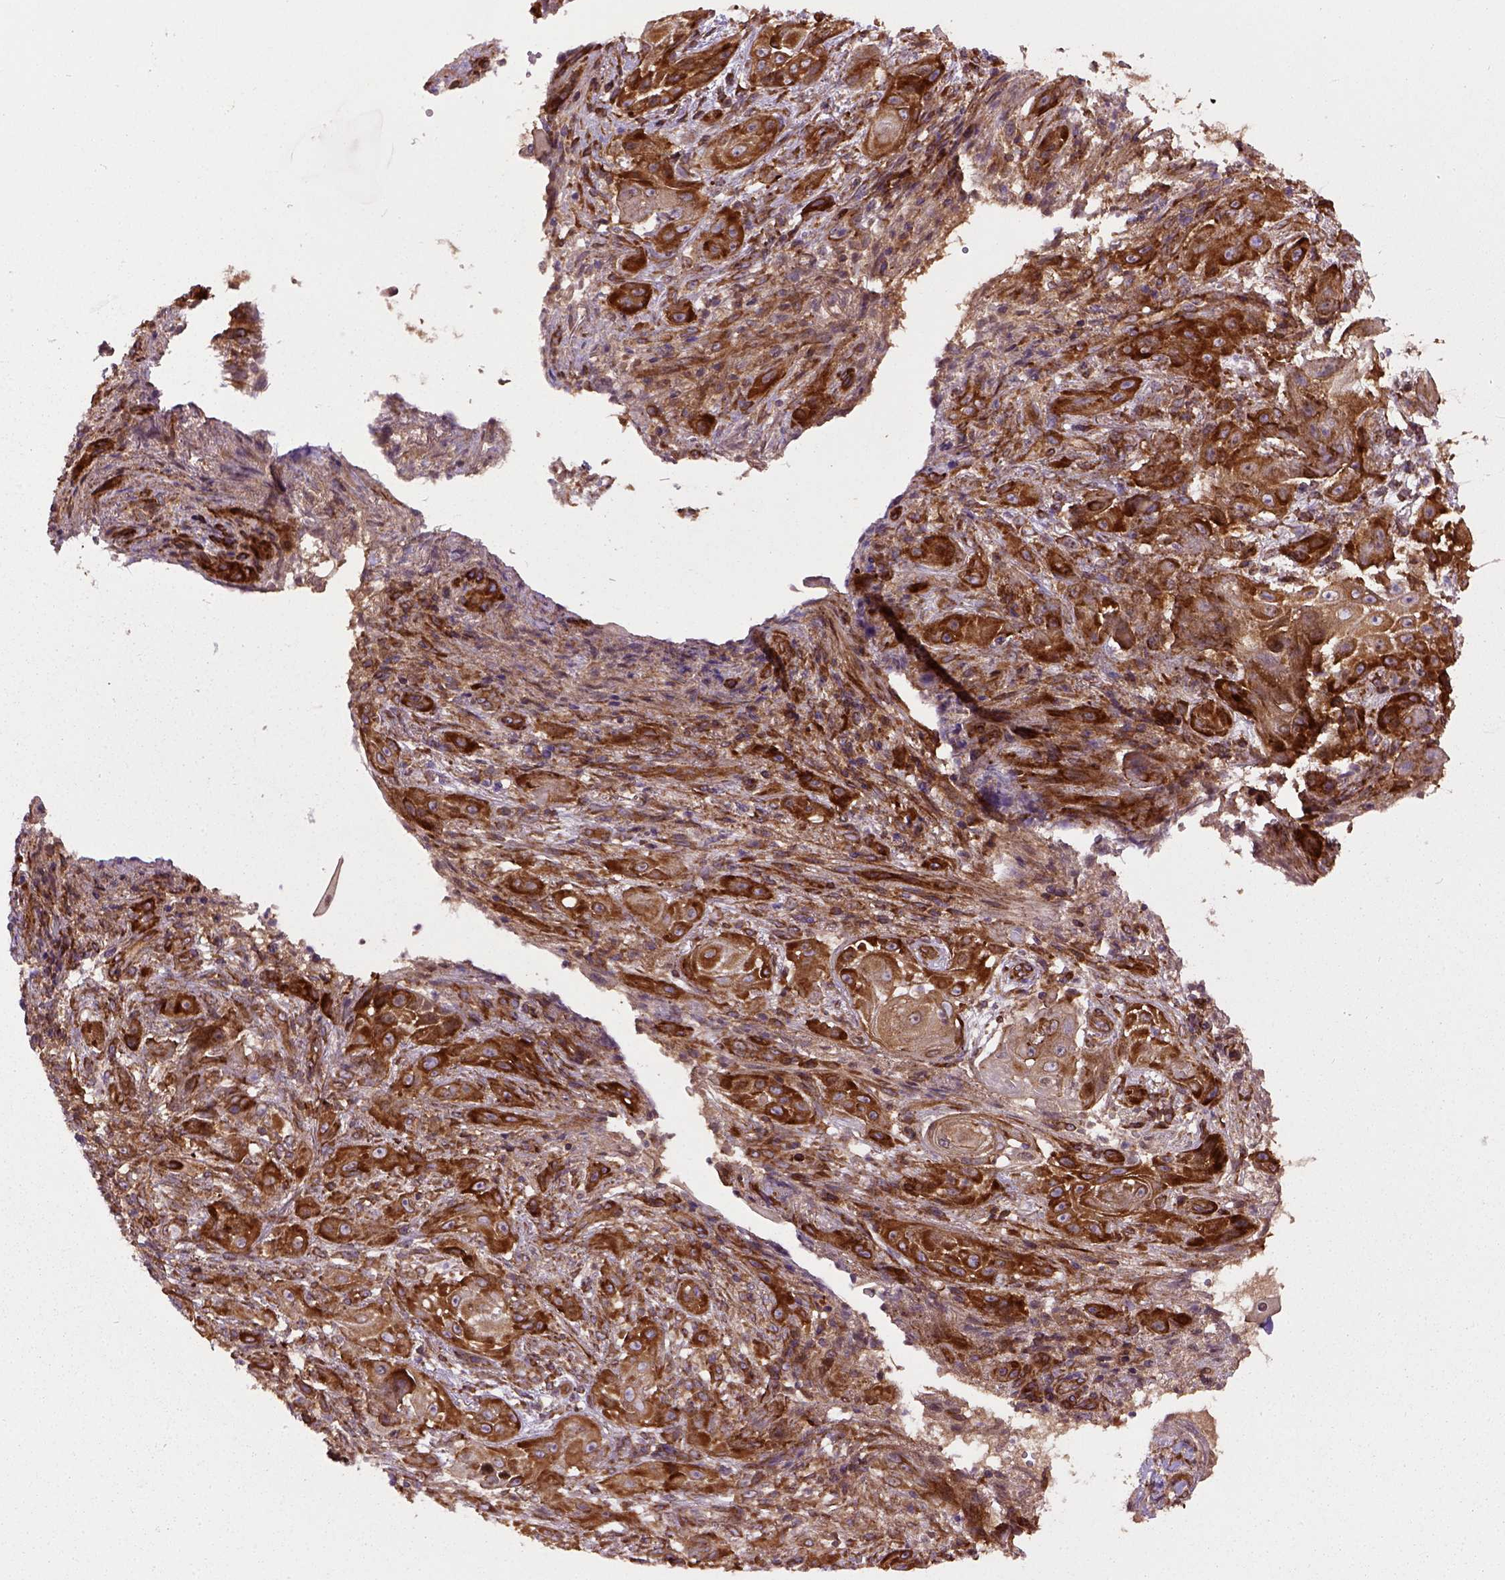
{"staining": {"intensity": "strong", "quantity": ">75%", "location": "cytoplasmic/membranous"}, "tissue": "skin cancer", "cell_type": "Tumor cells", "image_type": "cancer", "snomed": [{"axis": "morphology", "description": "Squamous cell carcinoma, NOS"}, {"axis": "topography", "description": "Skin"}], "caption": "Brown immunohistochemical staining in squamous cell carcinoma (skin) exhibits strong cytoplasmic/membranous staining in approximately >75% of tumor cells.", "gene": "CAPRIN1", "patient": {"sex": "male", "age": 62}}